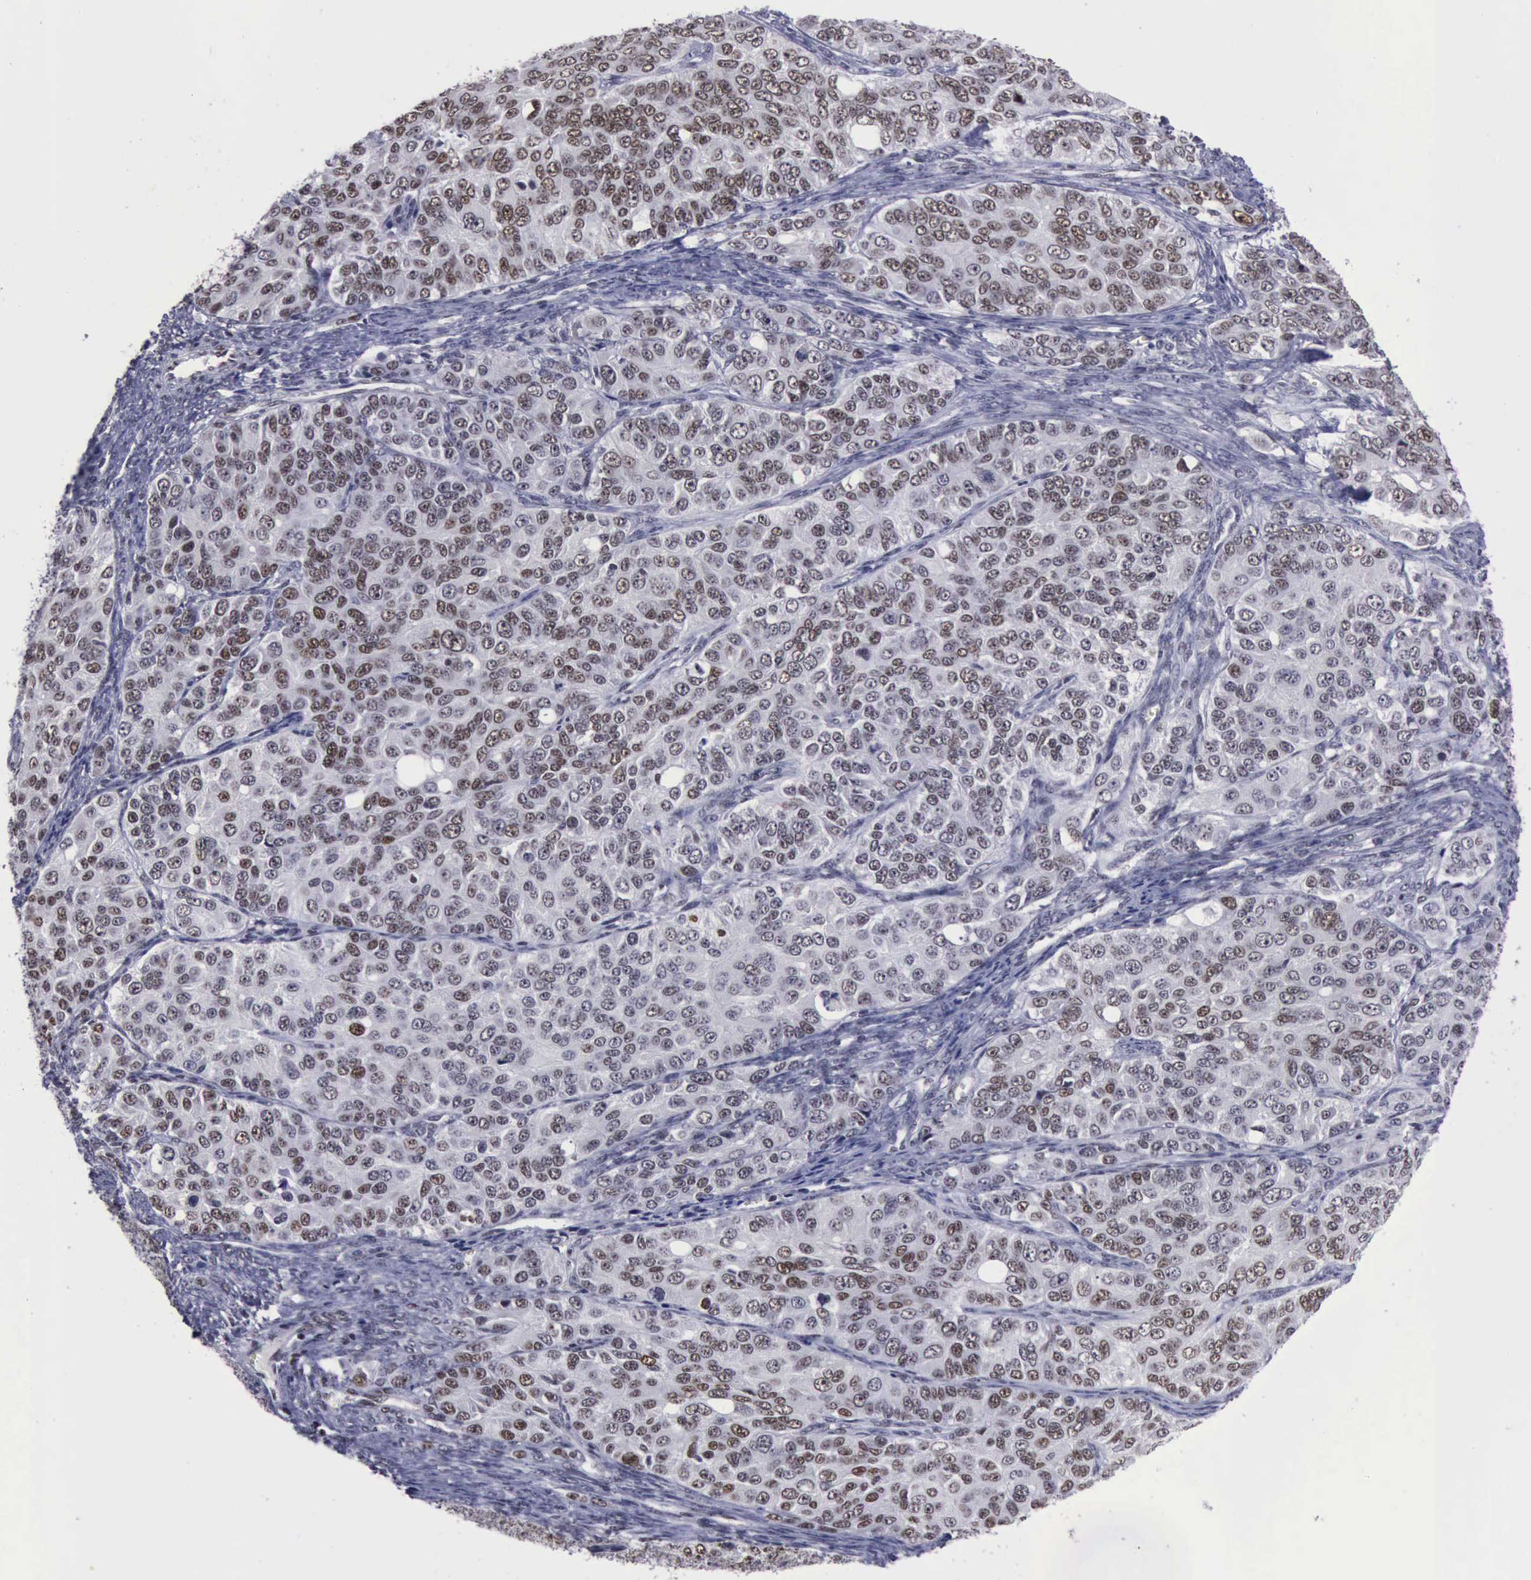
{"staining": {"intensity": "moderate", "quantity": "25%-75%", "location": "nuclear"}, "tissue": "ovarian cancer", "cell_type": "Tumor cells", "image_type": "cancer", "snomed": [{"axis": "morphology", "description": "Carcinoma, endometroid"}, {"axis": "topography", "description": "Ovary"}], "caption": "Immunohistochemical staining of human ovarian endometroid carcinoma demonstrates medium levels of moderate nuclear protein positivity in approximately 25%-75% of tumor cells.", "gene": "YY1", "patient": {"sex": "female", "age": 51}}